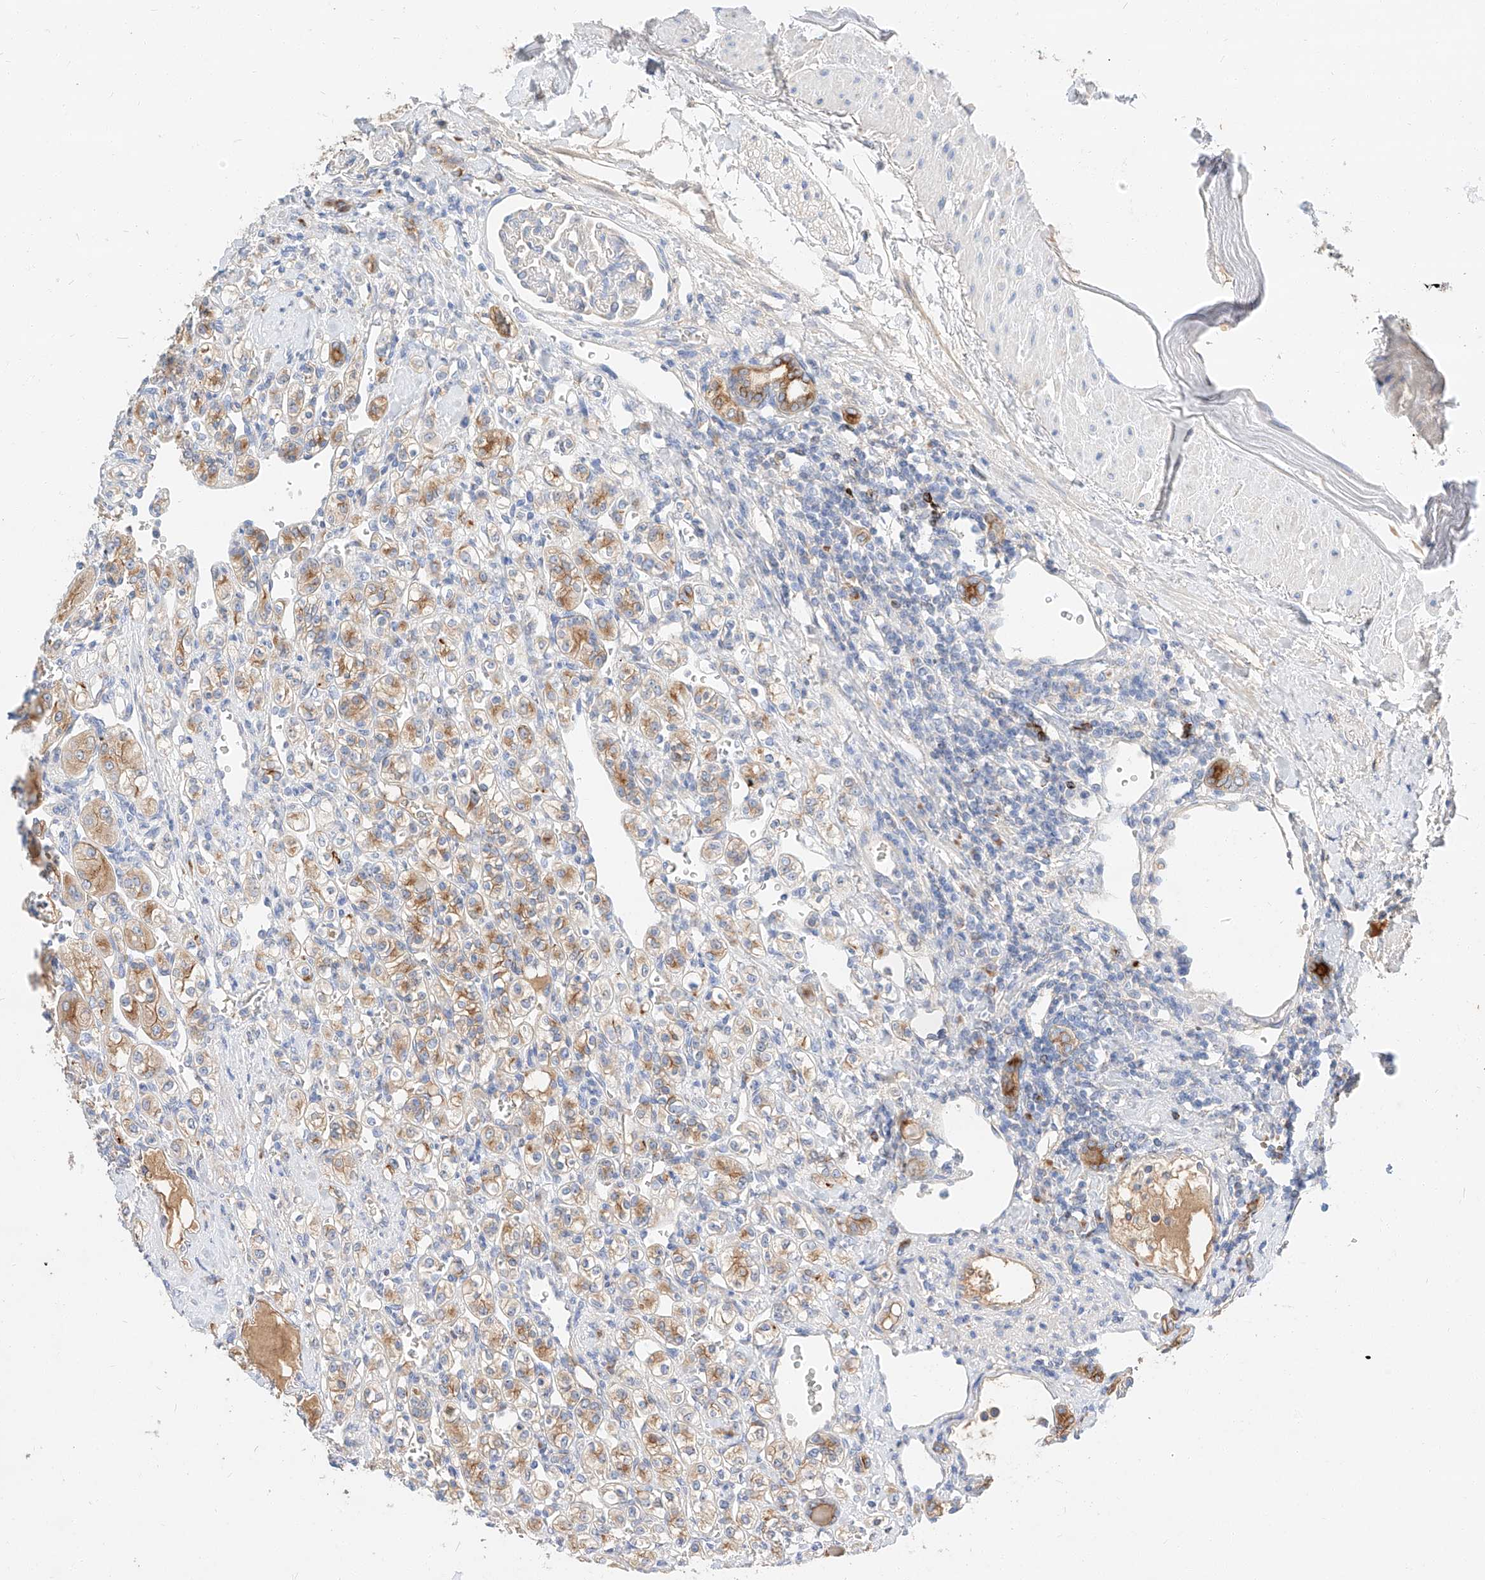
{"staining": {"intensity": "moderate", "quantity": "25%-75%", "location": "cytoplasmic/membranous"}, "tissue": "renal cancer", "cell_type": "Tumor cells", "image_type": "cancer", "snomed": [{"axis": "morphology", "description": "Adenocarcinoma, NOS"}, {"axis": "topography", "description": "Kidney"}], "caption": "There is medium levels of moderate cytoplasmic/membranous expression in tumor cells of adenocarcinoma (renal), as demonstrated by immunohistochemical staining (brown color).", "gene": "MAP7", "patient": {"sex": "male", "age": 77}}